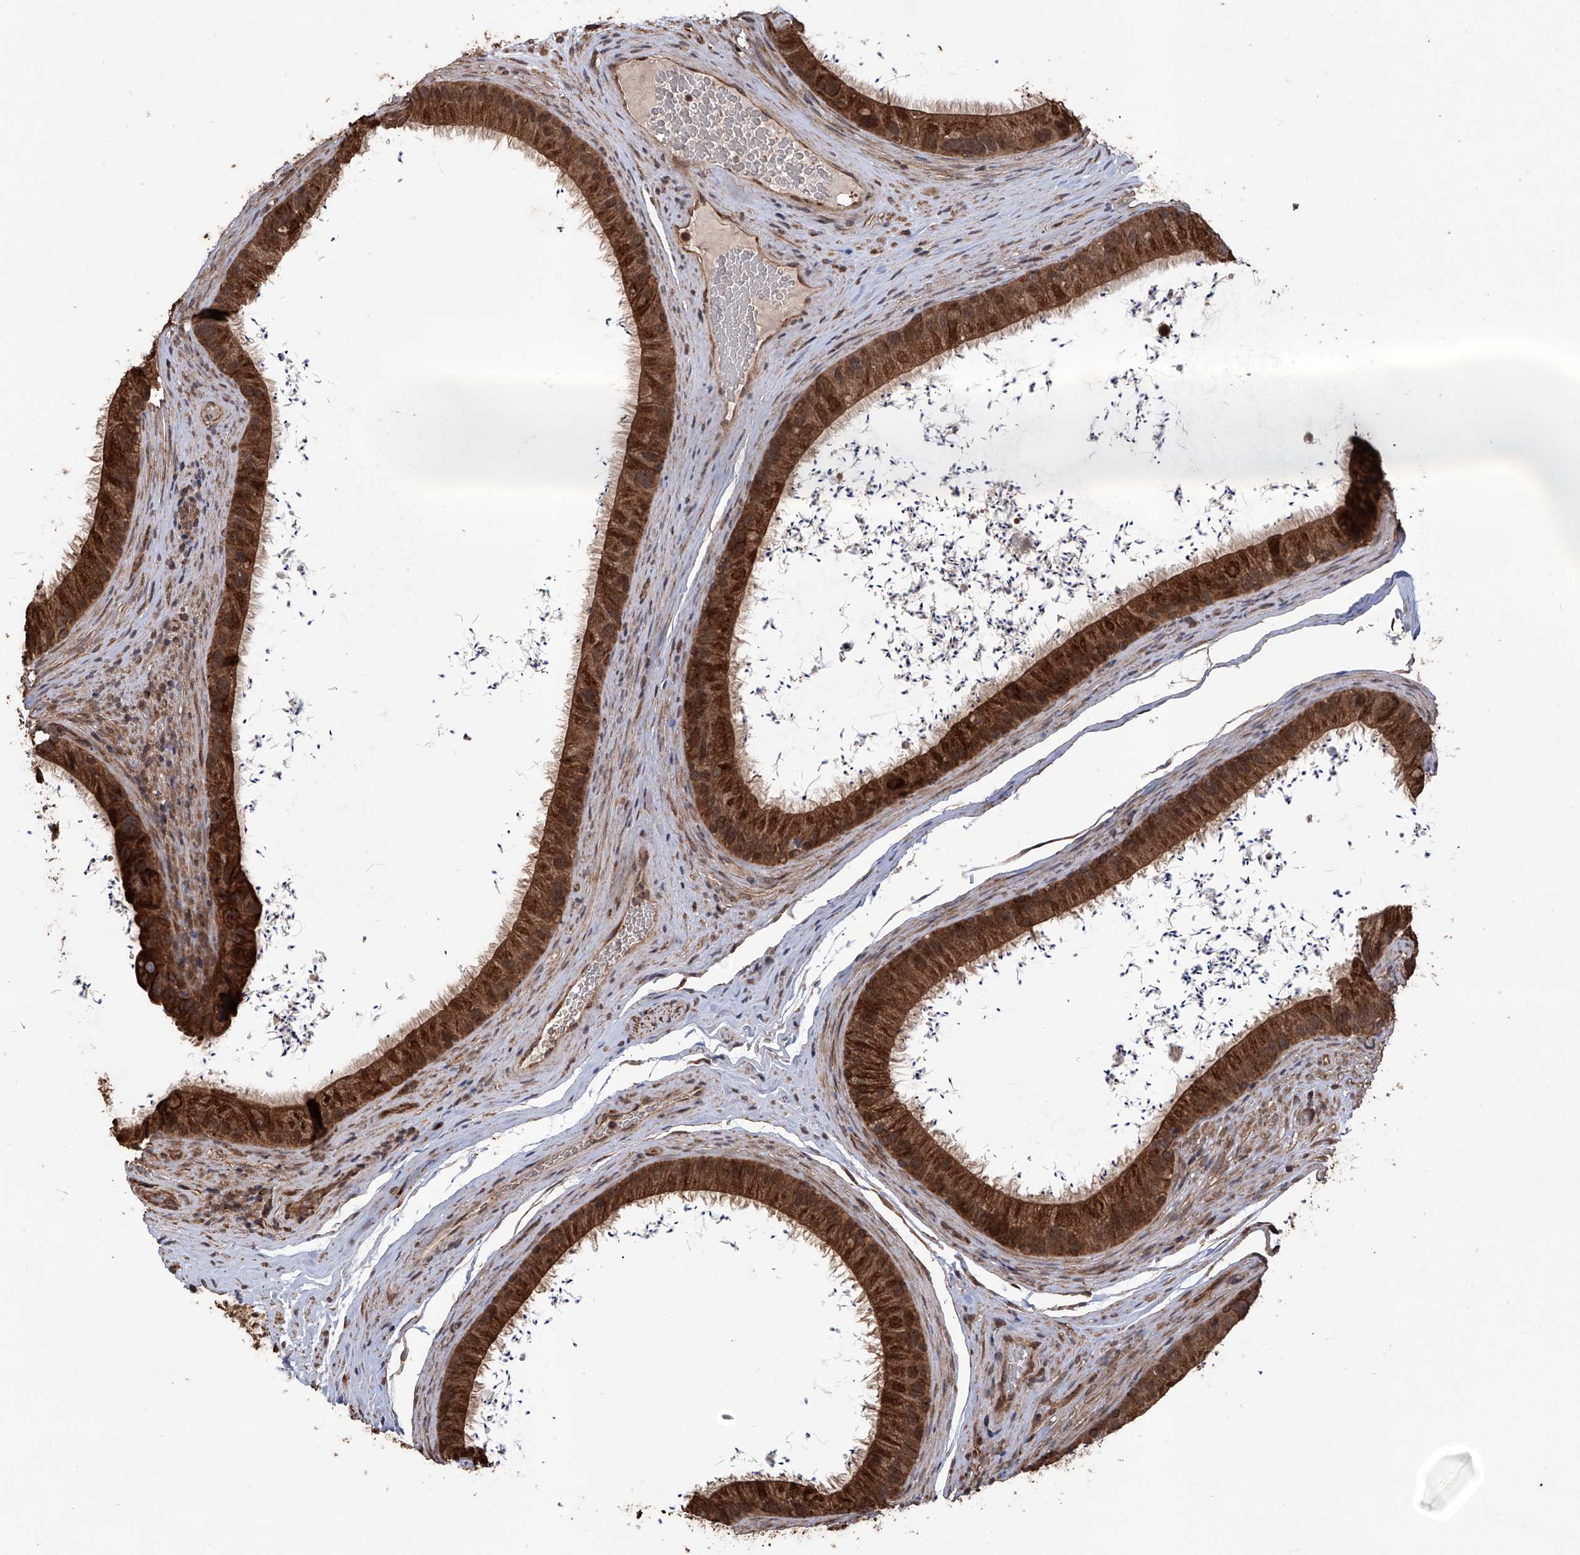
{"staining": {"intensity": "strong", "quantity": ">75%", "location": "cytoplasmic/membranous,nuclear"}, "tissue": "epididymis", "cell_type": "Glandular cells", "image_type": "normal", "snomed": [{"axis": "morphology", "description": "Normal tissue, NOS"}, {"axis": "topography", "description": "Epididymis, spermatic cord, NOS"}], "caption": "This histopathology image reveals IHC staining of normal epididymis, with high strong cytoplasmic/membranous,nuclear expression in approximately >75% of glandular cells.", "gene": "LYSMD4", "patient": {"sex": "male", "age": 50}}